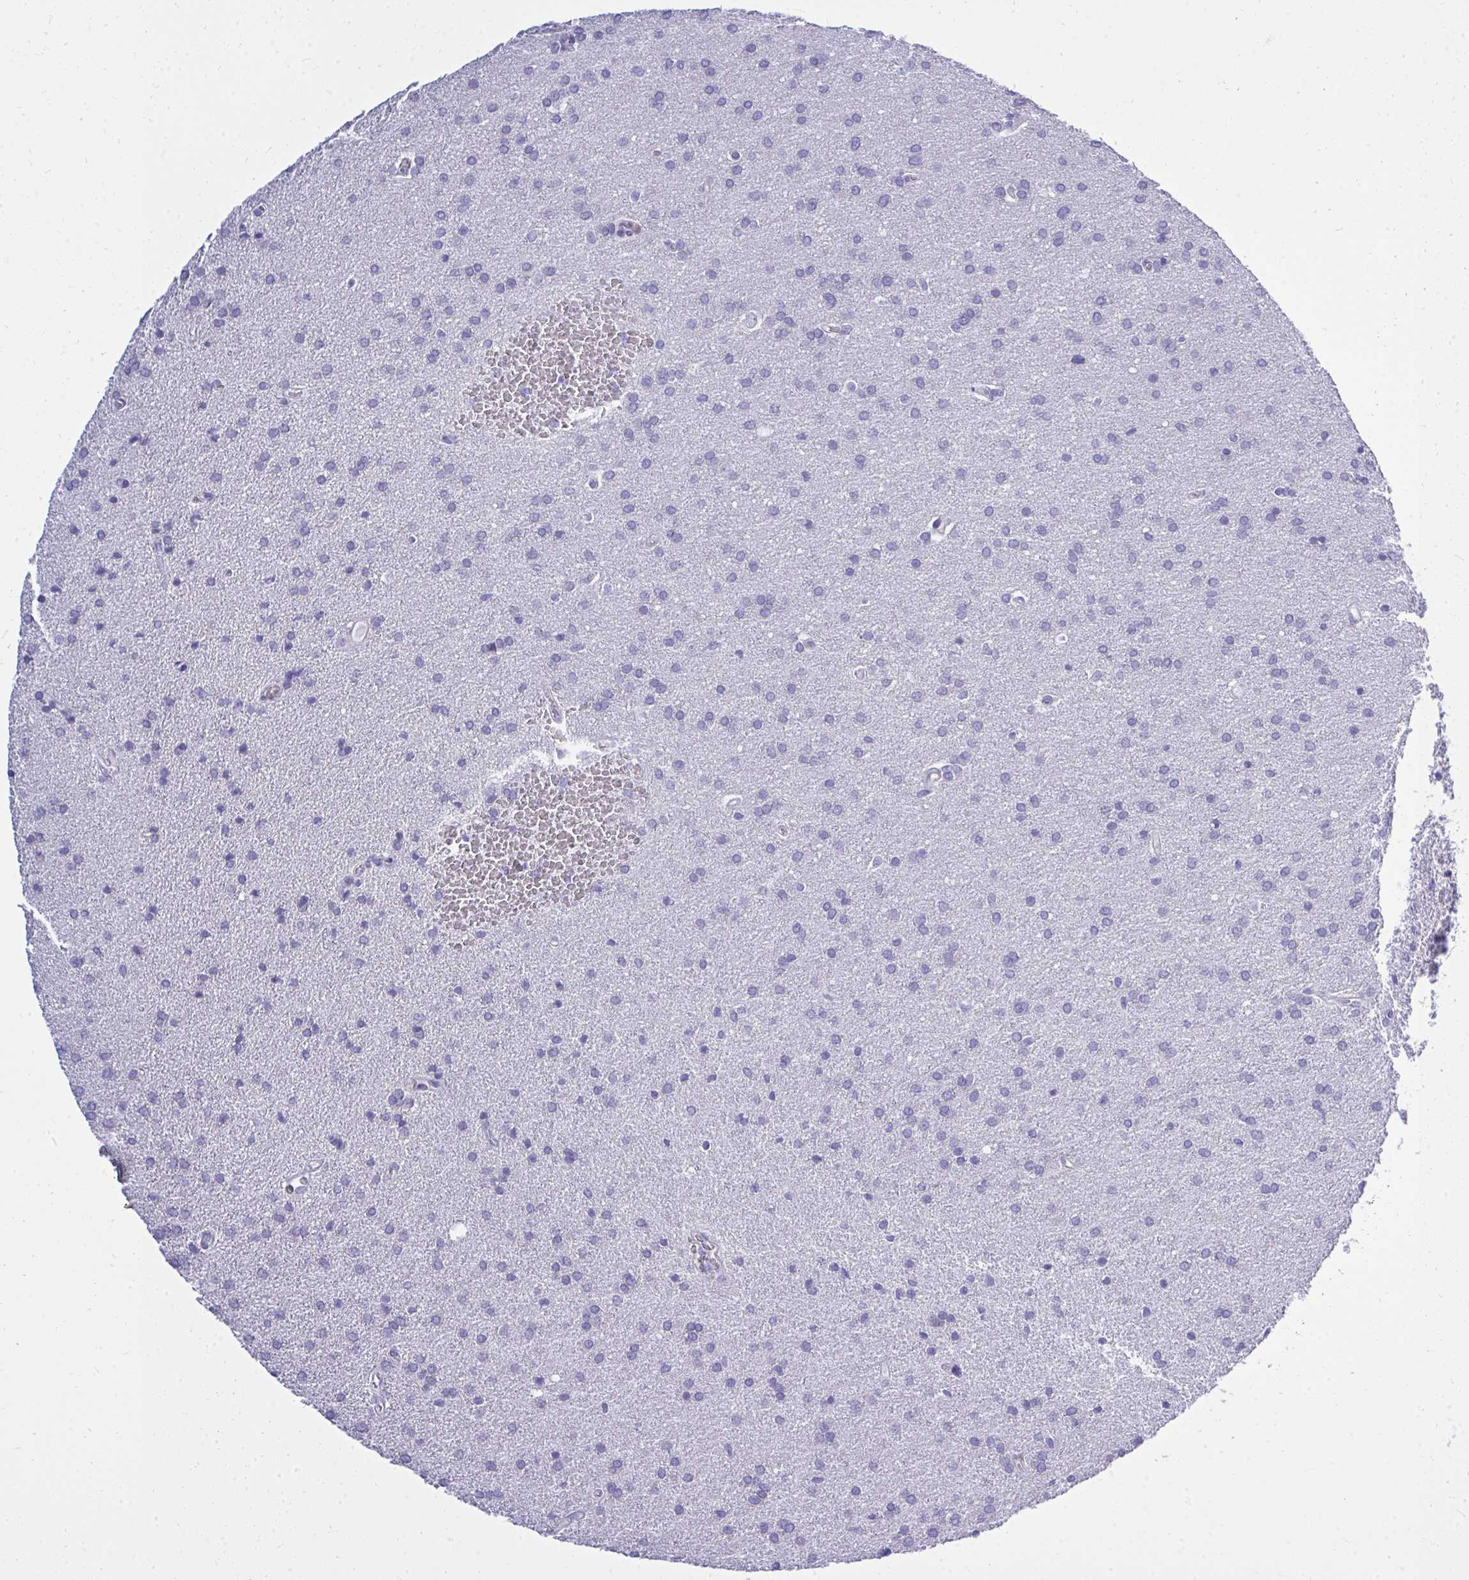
{"staining": {"intensity": "negative", "quantity": "none", "location": "none"}, "tissue": "glioma", "cell_type": "Tumor cells", "image_type": "cancer", "snomed": [{"axis": "morphology", "description": "Glioma, malignant, Low grade"}, {"axis": "topography", "description": "Brain"}], "caption": "This is a histopathology image of immunohistochemistry (IHC) staining of glioma, which shows no expression in tumor cells.", "gene": "PSD", "patient": {"sex": "female", "age": 34}}